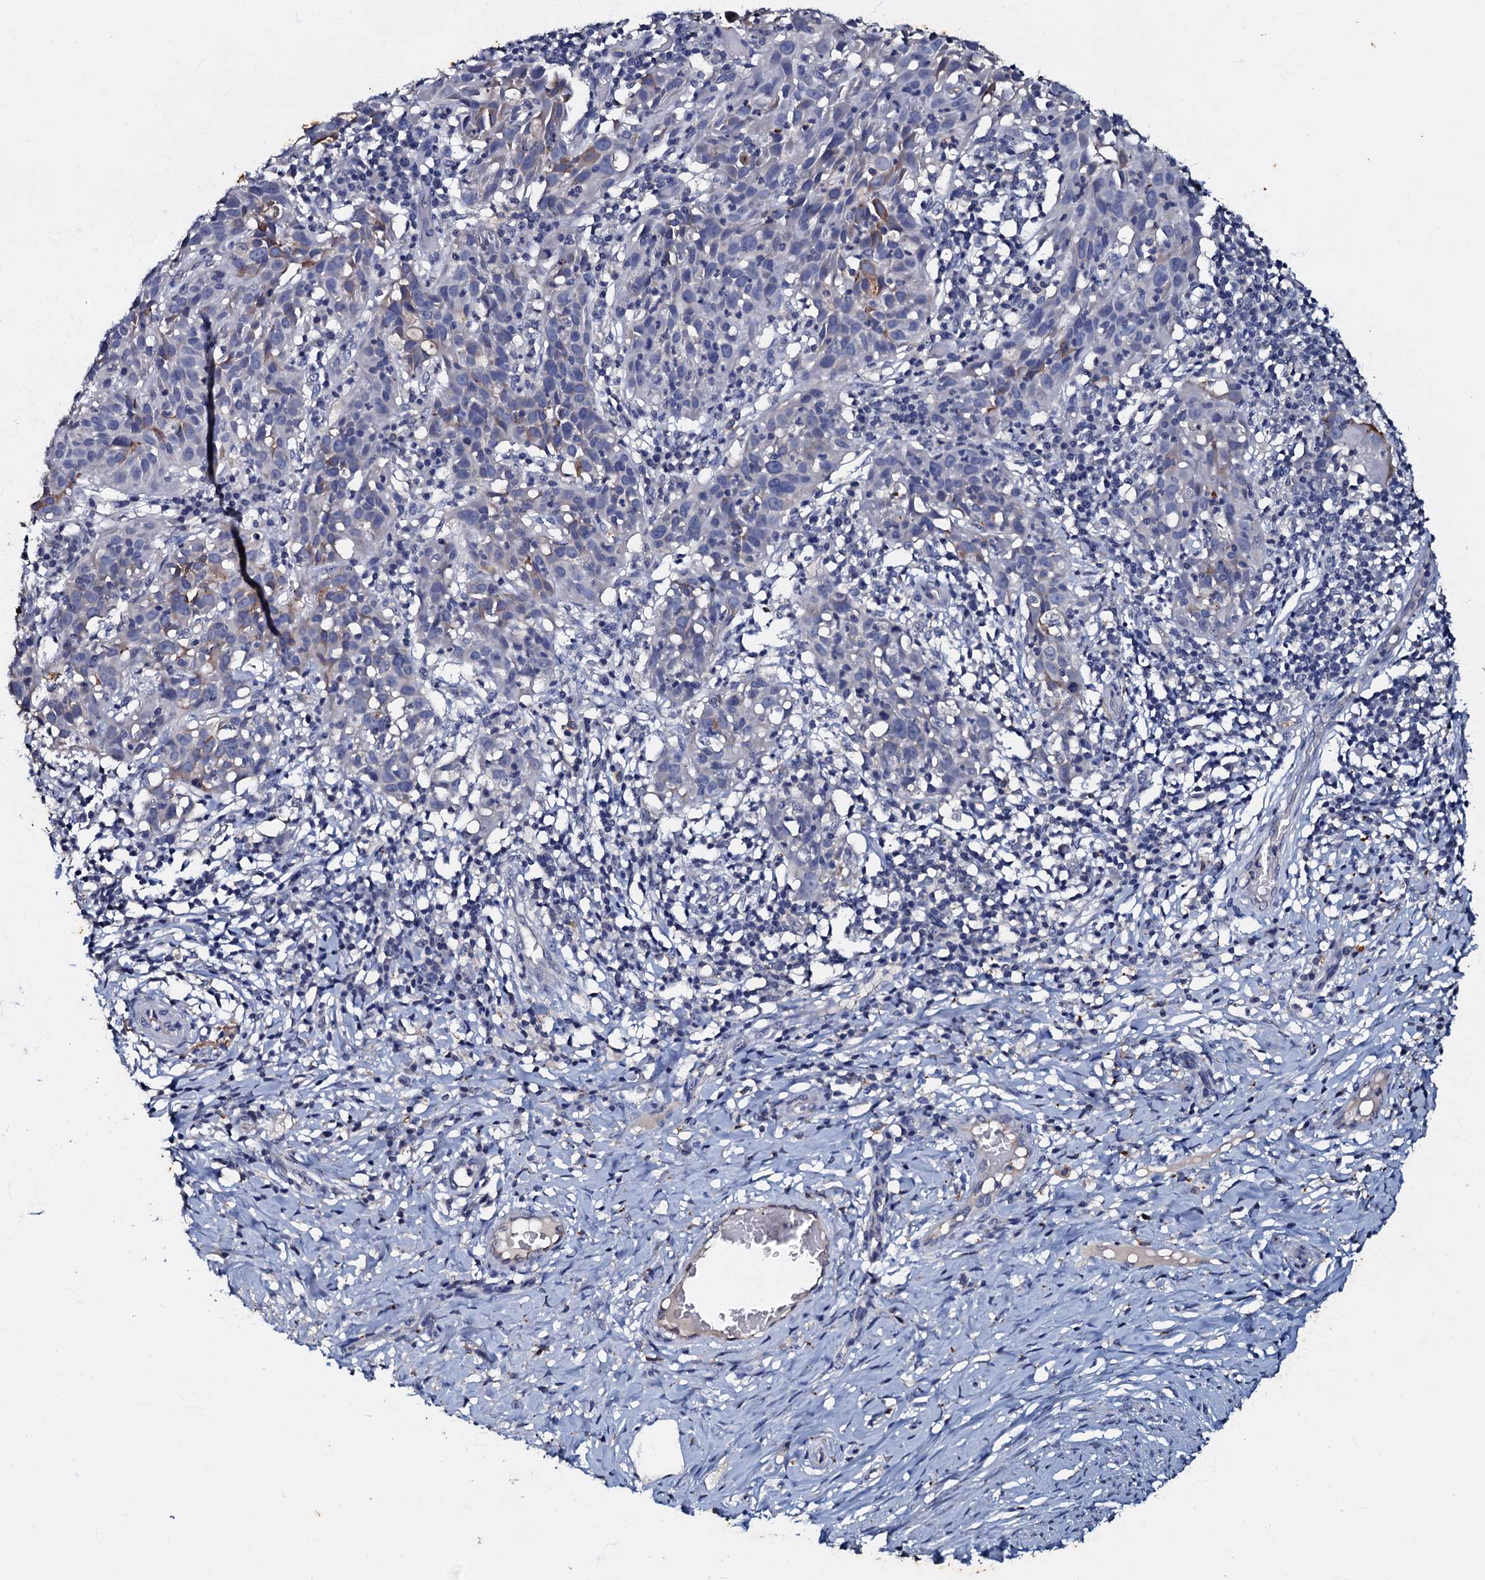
{"staining": {"intensity": "negative", "quantity": "none", "location": "none"}, "tissue": "cervical cancer", "cell_type": "Tumor cells", "image_type": "cancer", "snomed": [{"axis": "morphology", "description": "Squamous cell carcinoma, NOS"}, {"axis": "topography", "description": "Cervix"}], "caption": "High magnification brightfield microscopy of cervical cancer stained with DAB (brown) and counterstained with hematoxylin (blue): tumor cells show no significant expression.", "gene": "MANSC4", "patient": {"sex": "female", "age": 50}}